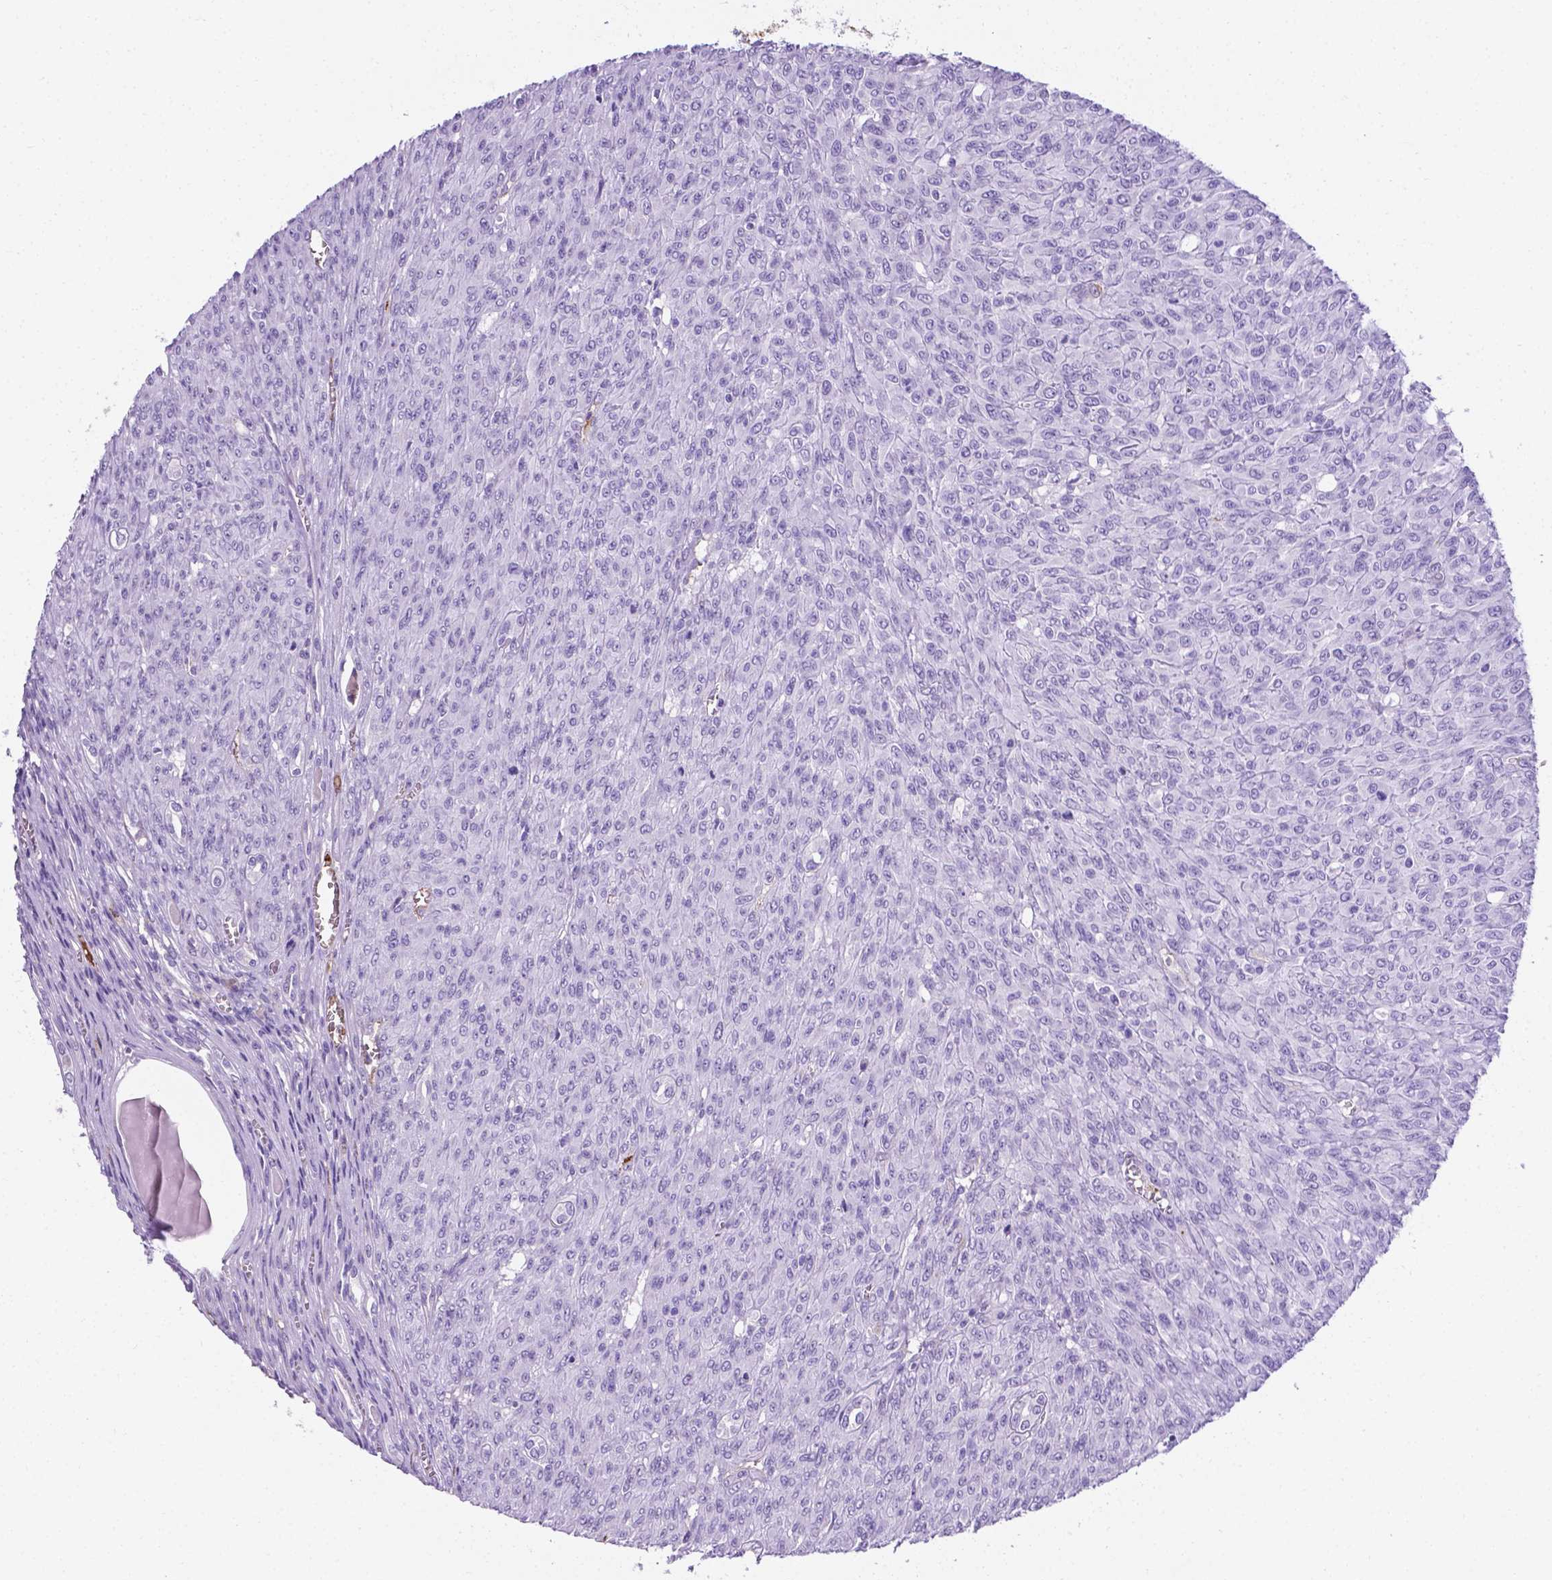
{"staining": {"intensity": "negative", "quantity": "none", "location": "none"}, "tissue": "renal cancer", "cell_type": "Tumor cells", "image_type": "cancer", "snomed": [{"axis": "morphology", "description": "Adenocarcinoma, NOS"}, {"axis": "topography", "description": "Kidney"}], "caption": "High magnification brightfield microscopy of renal cancer (adenocarcinoma) stained with DAB (brown) and counterstained with hematoxylin (blue): tumor cells show no significant positivity.", "gene": "APOE", "patient": {"sex": "male", "age": 58}}